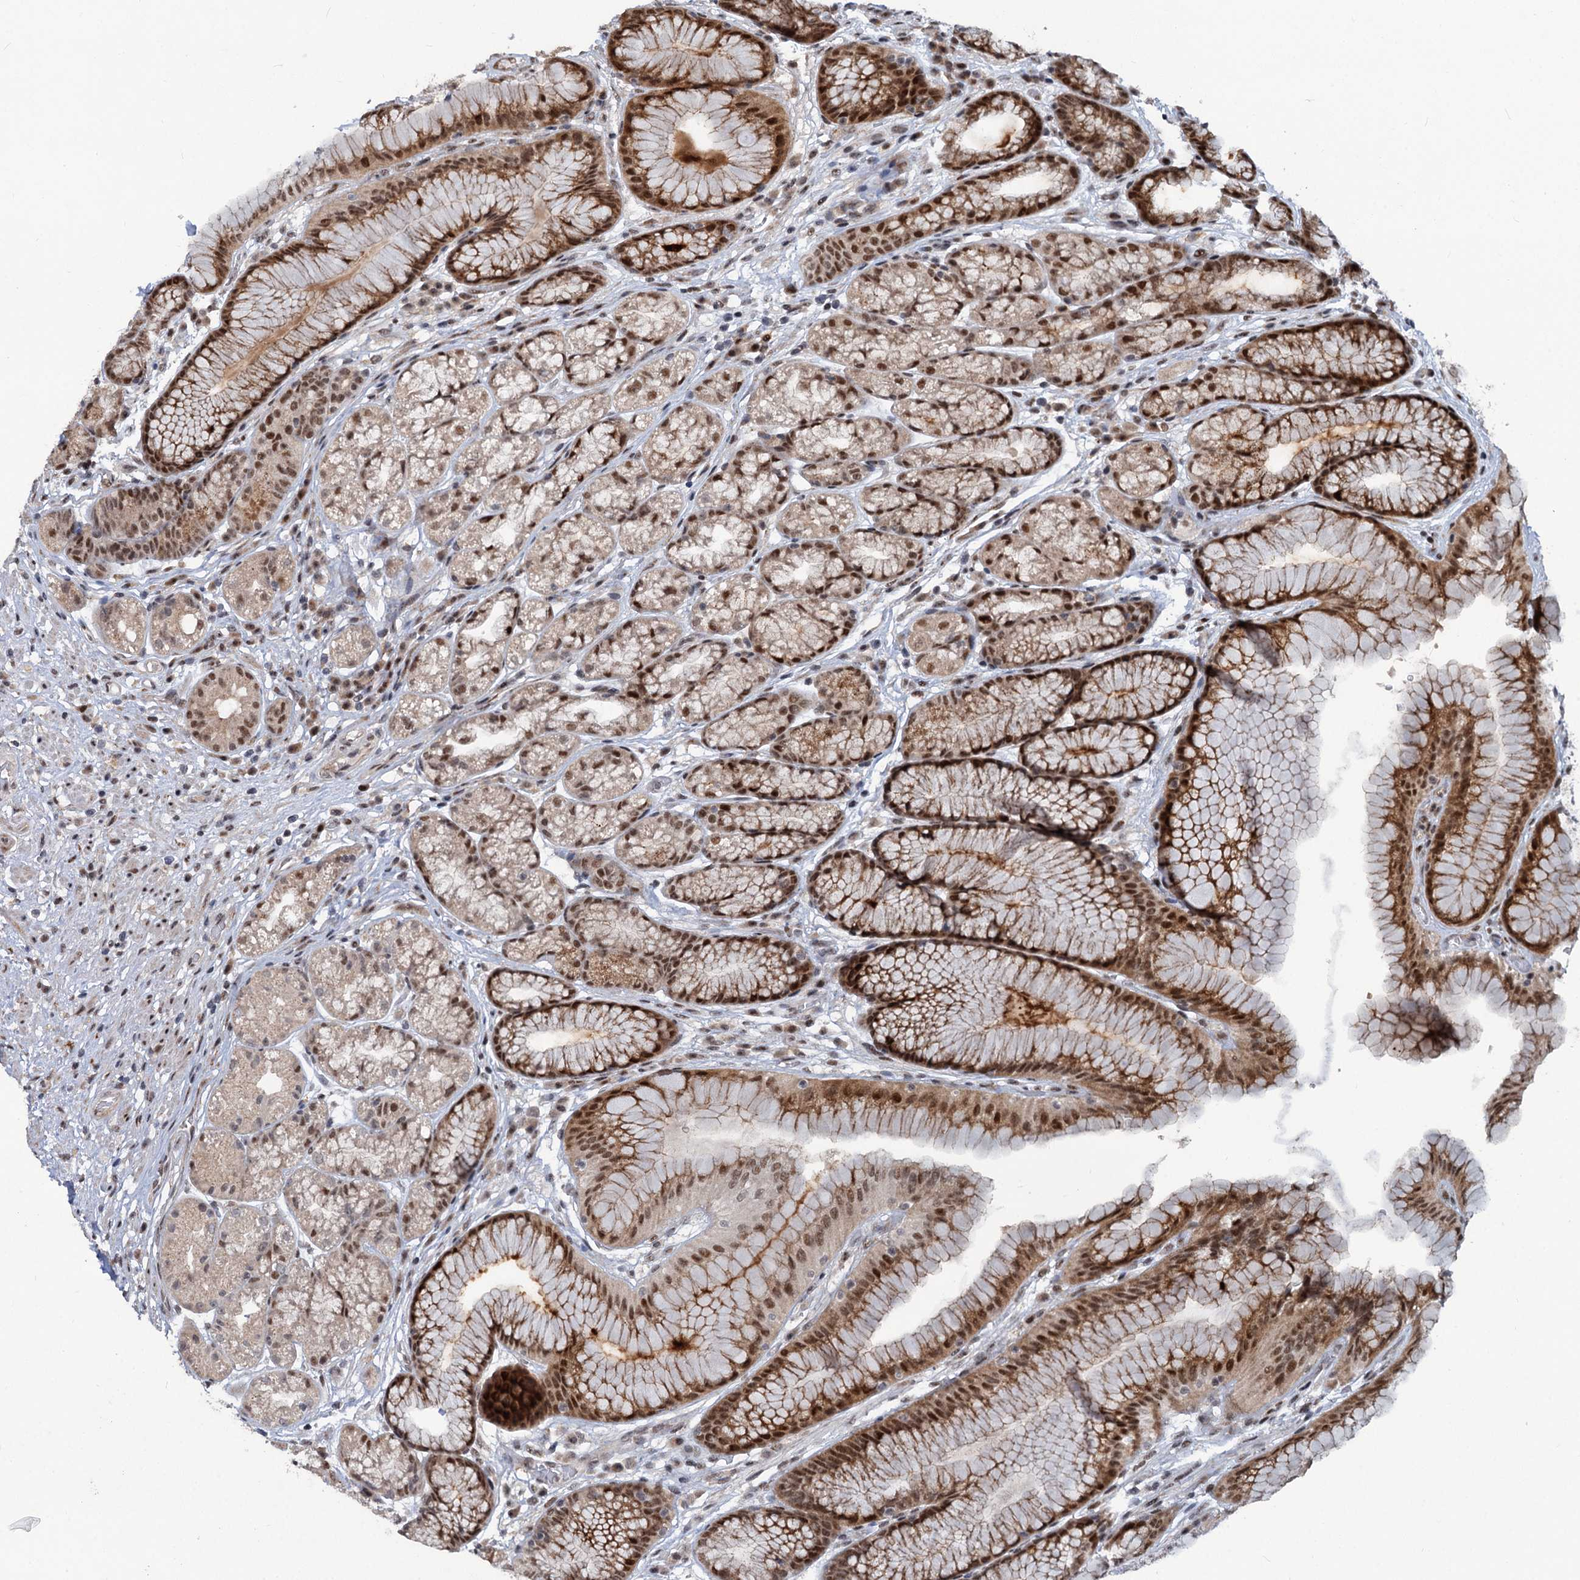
{"staining": {"intensity": "strong", "quantity": "25%-75%", "location": "cytoplasmic/membranous,nuclear"}, "tissue": "stomach", "cell_type": "Glandular cells", "image_type": "normal", "snomed": [{"axis": "morphology", "description": "Normal tissue, NOS"}, {"axis": "topography", "description": "Stomach"}], "caption": "Brown immunohistochemical staining in benign stomach displays strong cytoplasmic/membranous,nuclear staining in about 25%-75% of glandular cells. Using DAB (brown) and hematoxylin (blue) stains, captured at high magnification using brightfield microscopy.", "gene": "PHF8", "patient": {"sex": "male", "age": 57}}